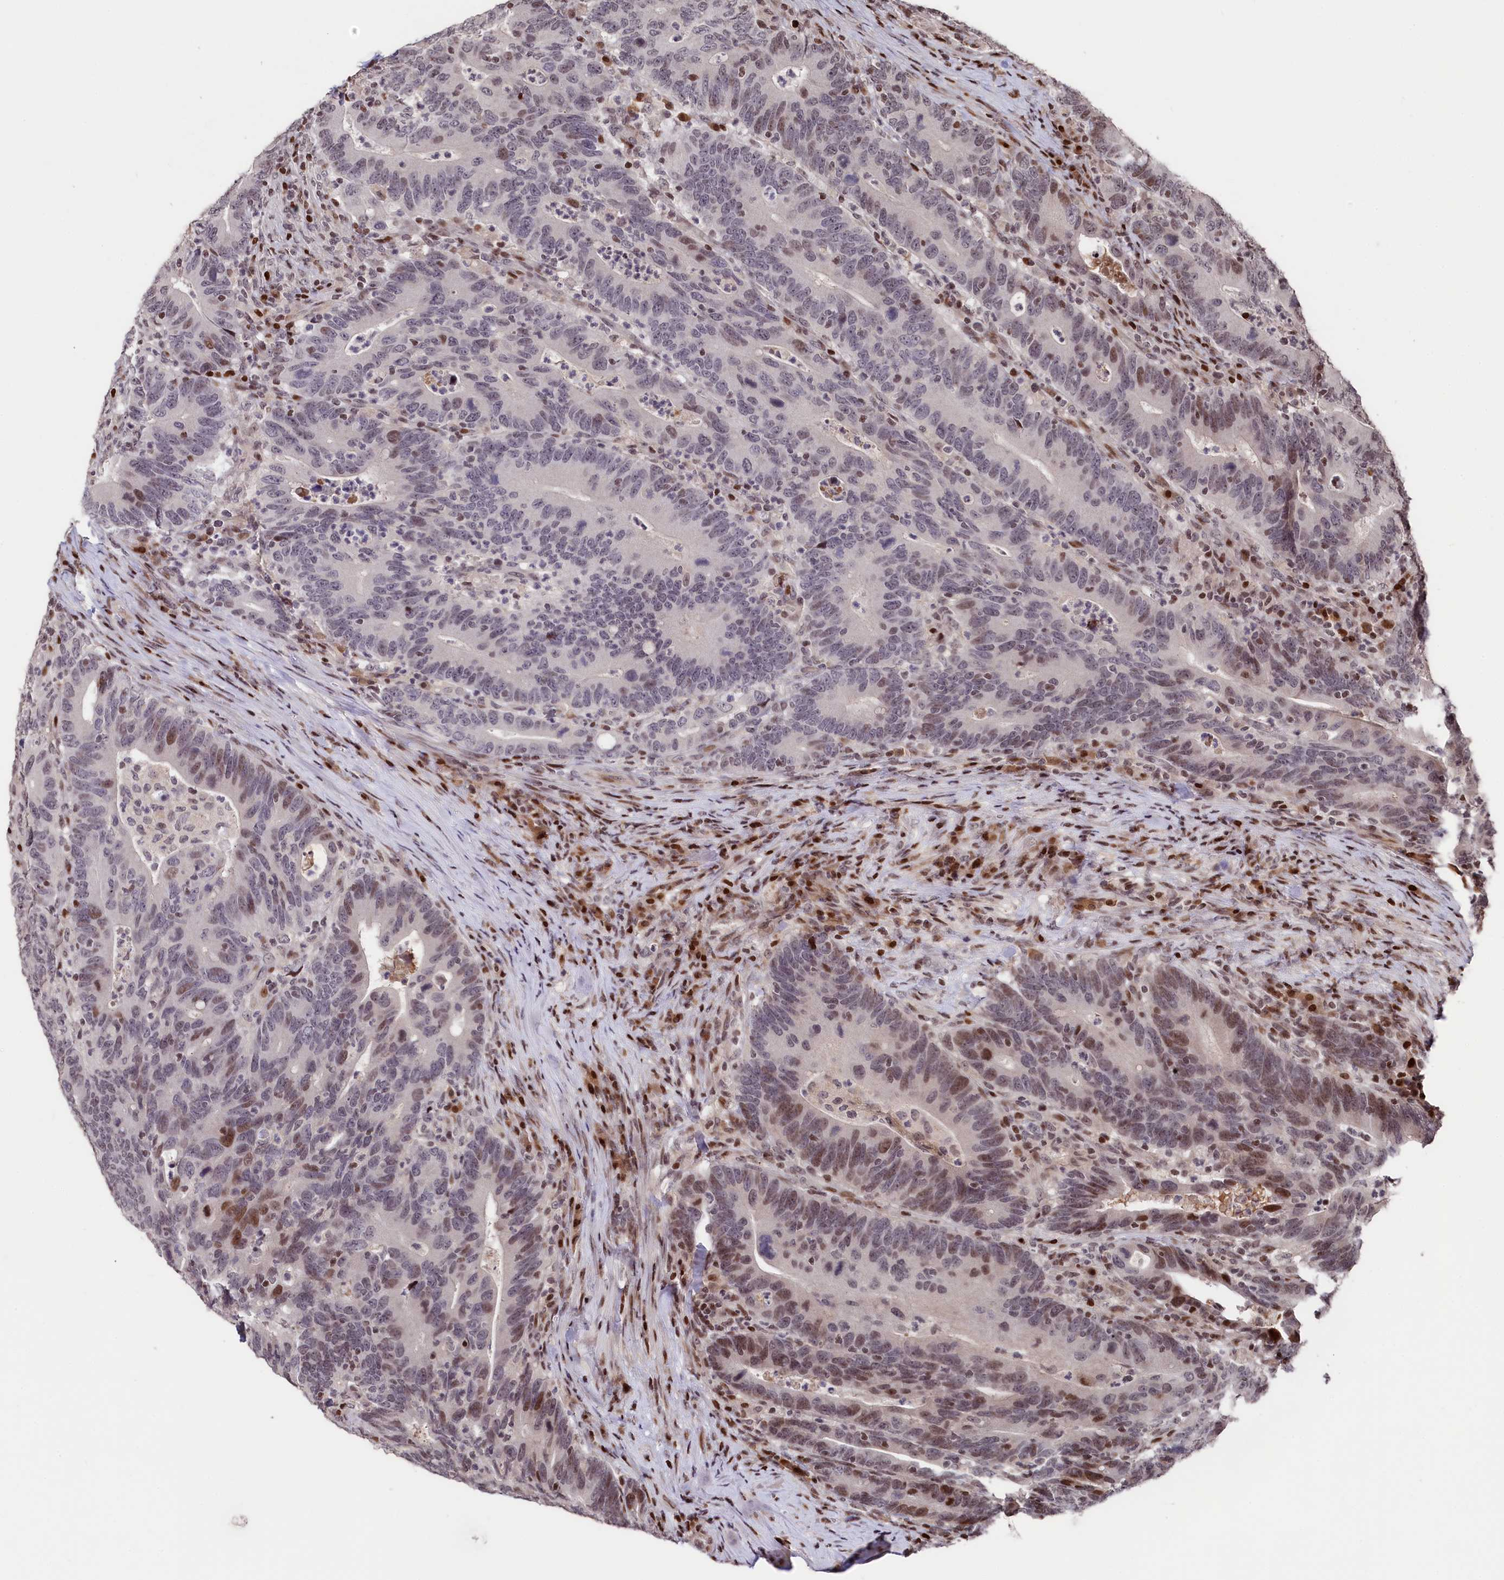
{"staining": {"intensity": "moderate", "quantity": "<25%", "location": "nuclear"}, "tissue": "colorectal cancer", "cell_type": "Tumor cells", "image_type": "cancer", "snomed": [{"axis": "morphology", "description": "Adenocarcinoma, NOS"}, {"axis": "topography", "description": "Colon"}], "caption": "Immunohistochemistry micrograph of neoplastic tissue: colorectal cancer (adenocarcinoma) stained using immunohistochemistry (IHC) exhibits low levels of moderate protein expression localized specifically in the nuclear of tumor cells, appearing as a nuclear brown color.", "gene": "MCF2L2", "patient": {"sex": "female", "age": 66}}